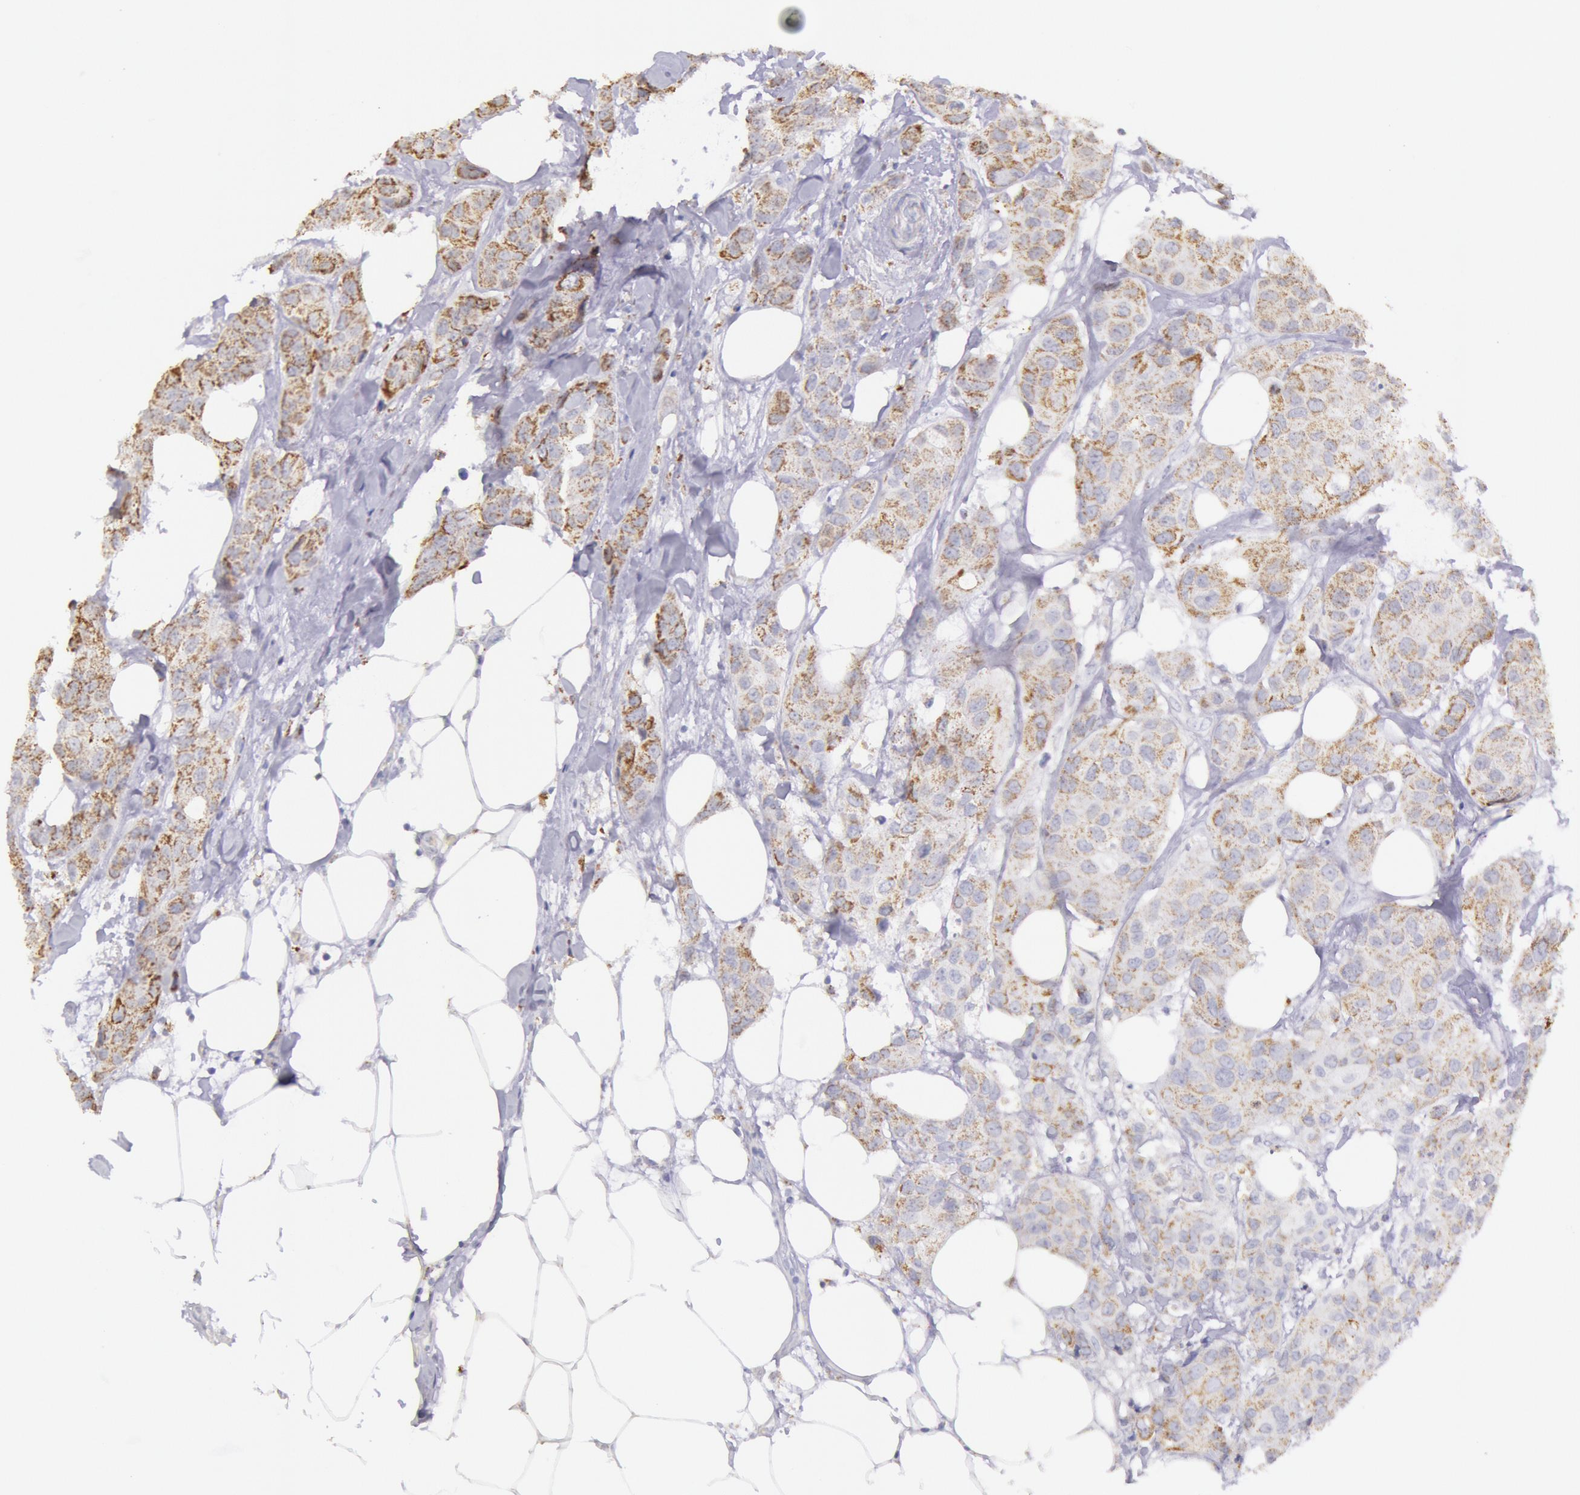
{"staining": {"intensity": "weak", "quantity": ">75%", "location": "cytoplasmic/membranous"}, "tissue": "breast cancer", "cell_type": "Tumor cells", "image_type": "cancer", "snomed": [{"axis": "morphology", "description": "Duct carcinoma"}, {"axis": "topography", "description": "Breast"}], "caption": "This is a photomicrograph of immunohistochemistry (IHC) staining of breast infiltrating ductal carcinoma, which shows weak positivity in the cytoplasmic/membranous of tumor cells.", "gene": "FRMD6", "patient": {"sex": "female", "age": 68}}